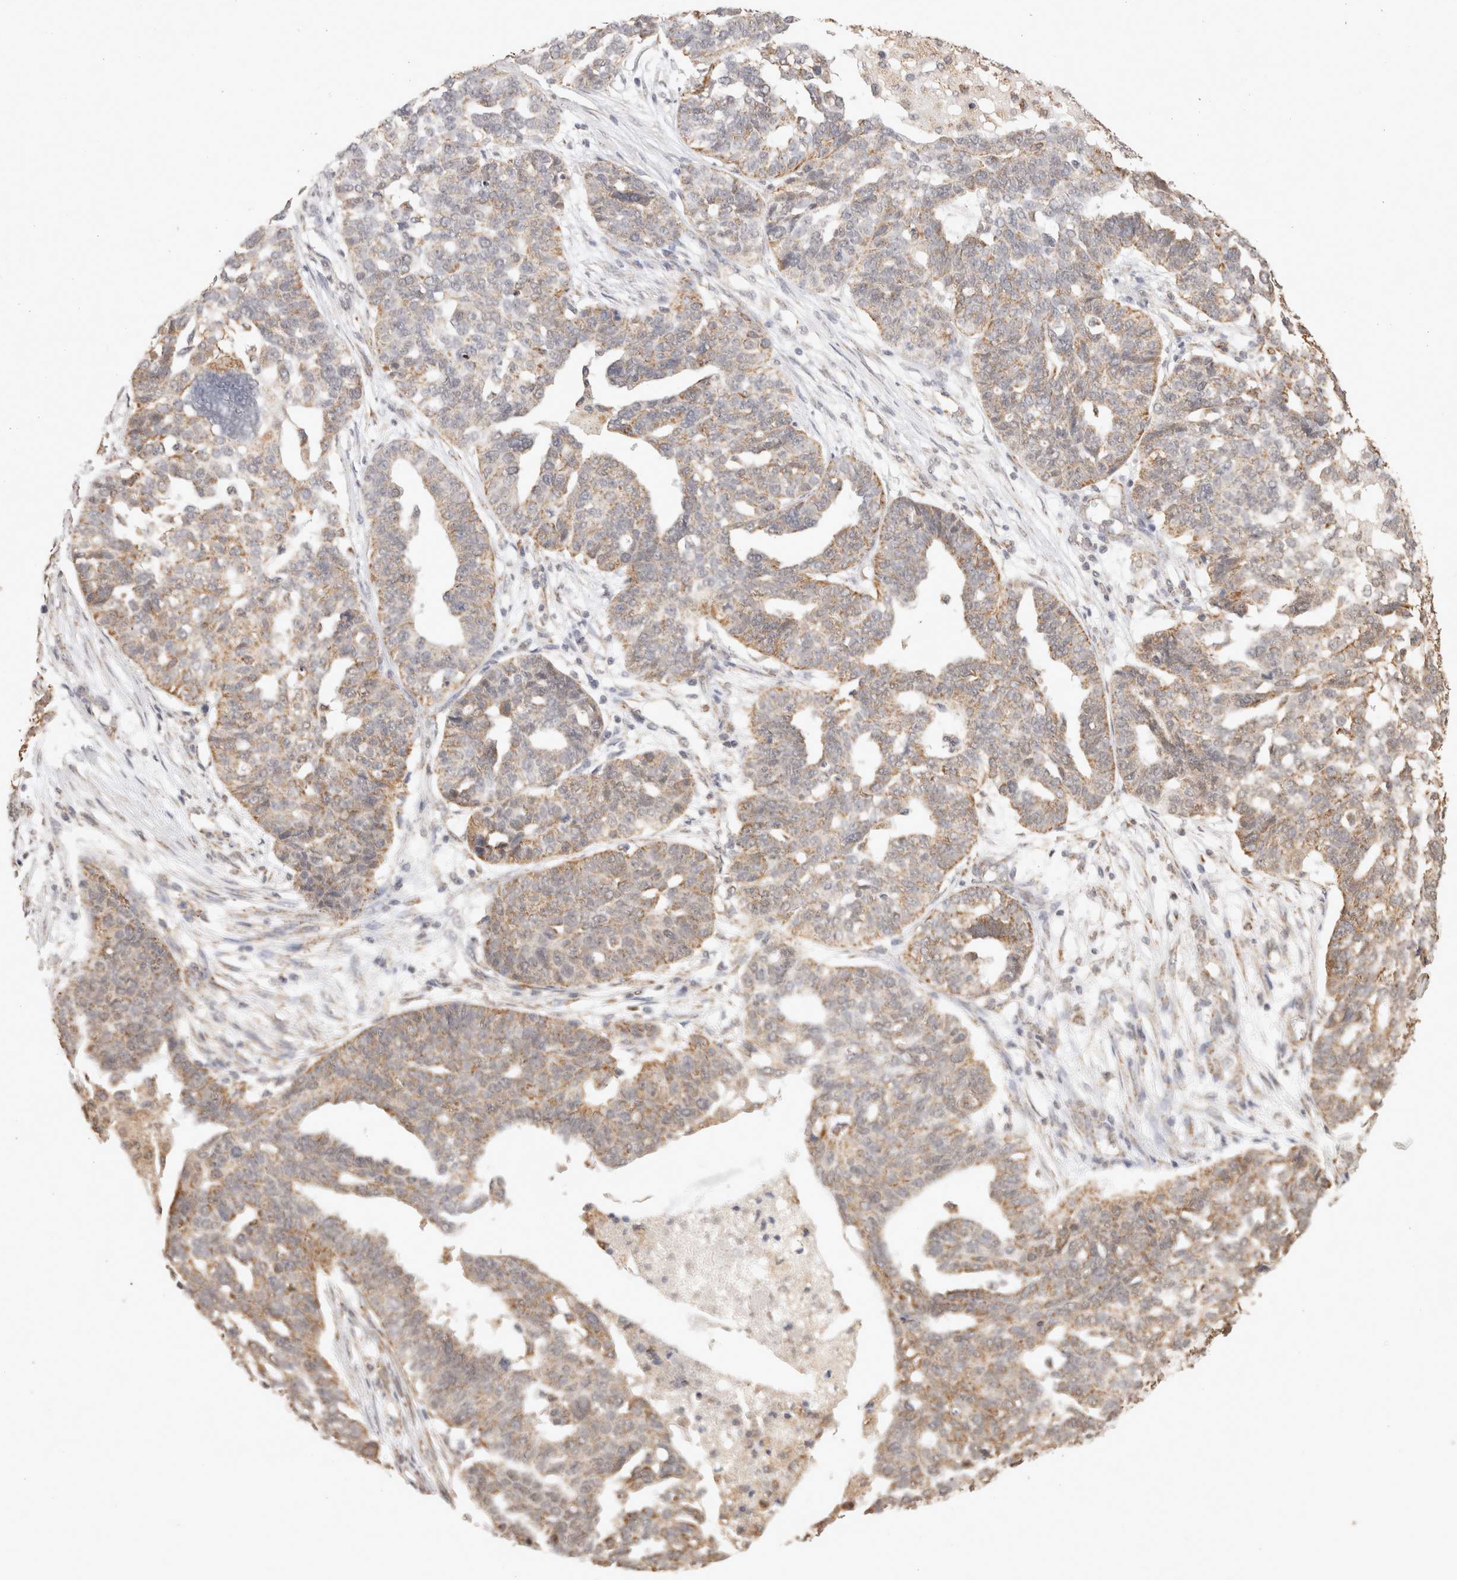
{"staining": {"intensity": "weak", "quantity": ">75%", "location": "cytoplasmic/membranous"}, "tissue": "ovarian cancer", "cell_type": "Tumor cells", "image_type": "cancer", "snomed": [{"axis": "morphology", "description": "Cystadenocarcinoma, serous, NOS"}, {"axis": "topography", "description": "Ovary"}], "caption": "This is a histology image of immunohistochemistry staining of ovarian cancer, which shows weak positivity in the cytoplasmic/membranous of tumor cells.", "gene": "BNIP3L", "patient": {"sex": "female", "age": 59}}